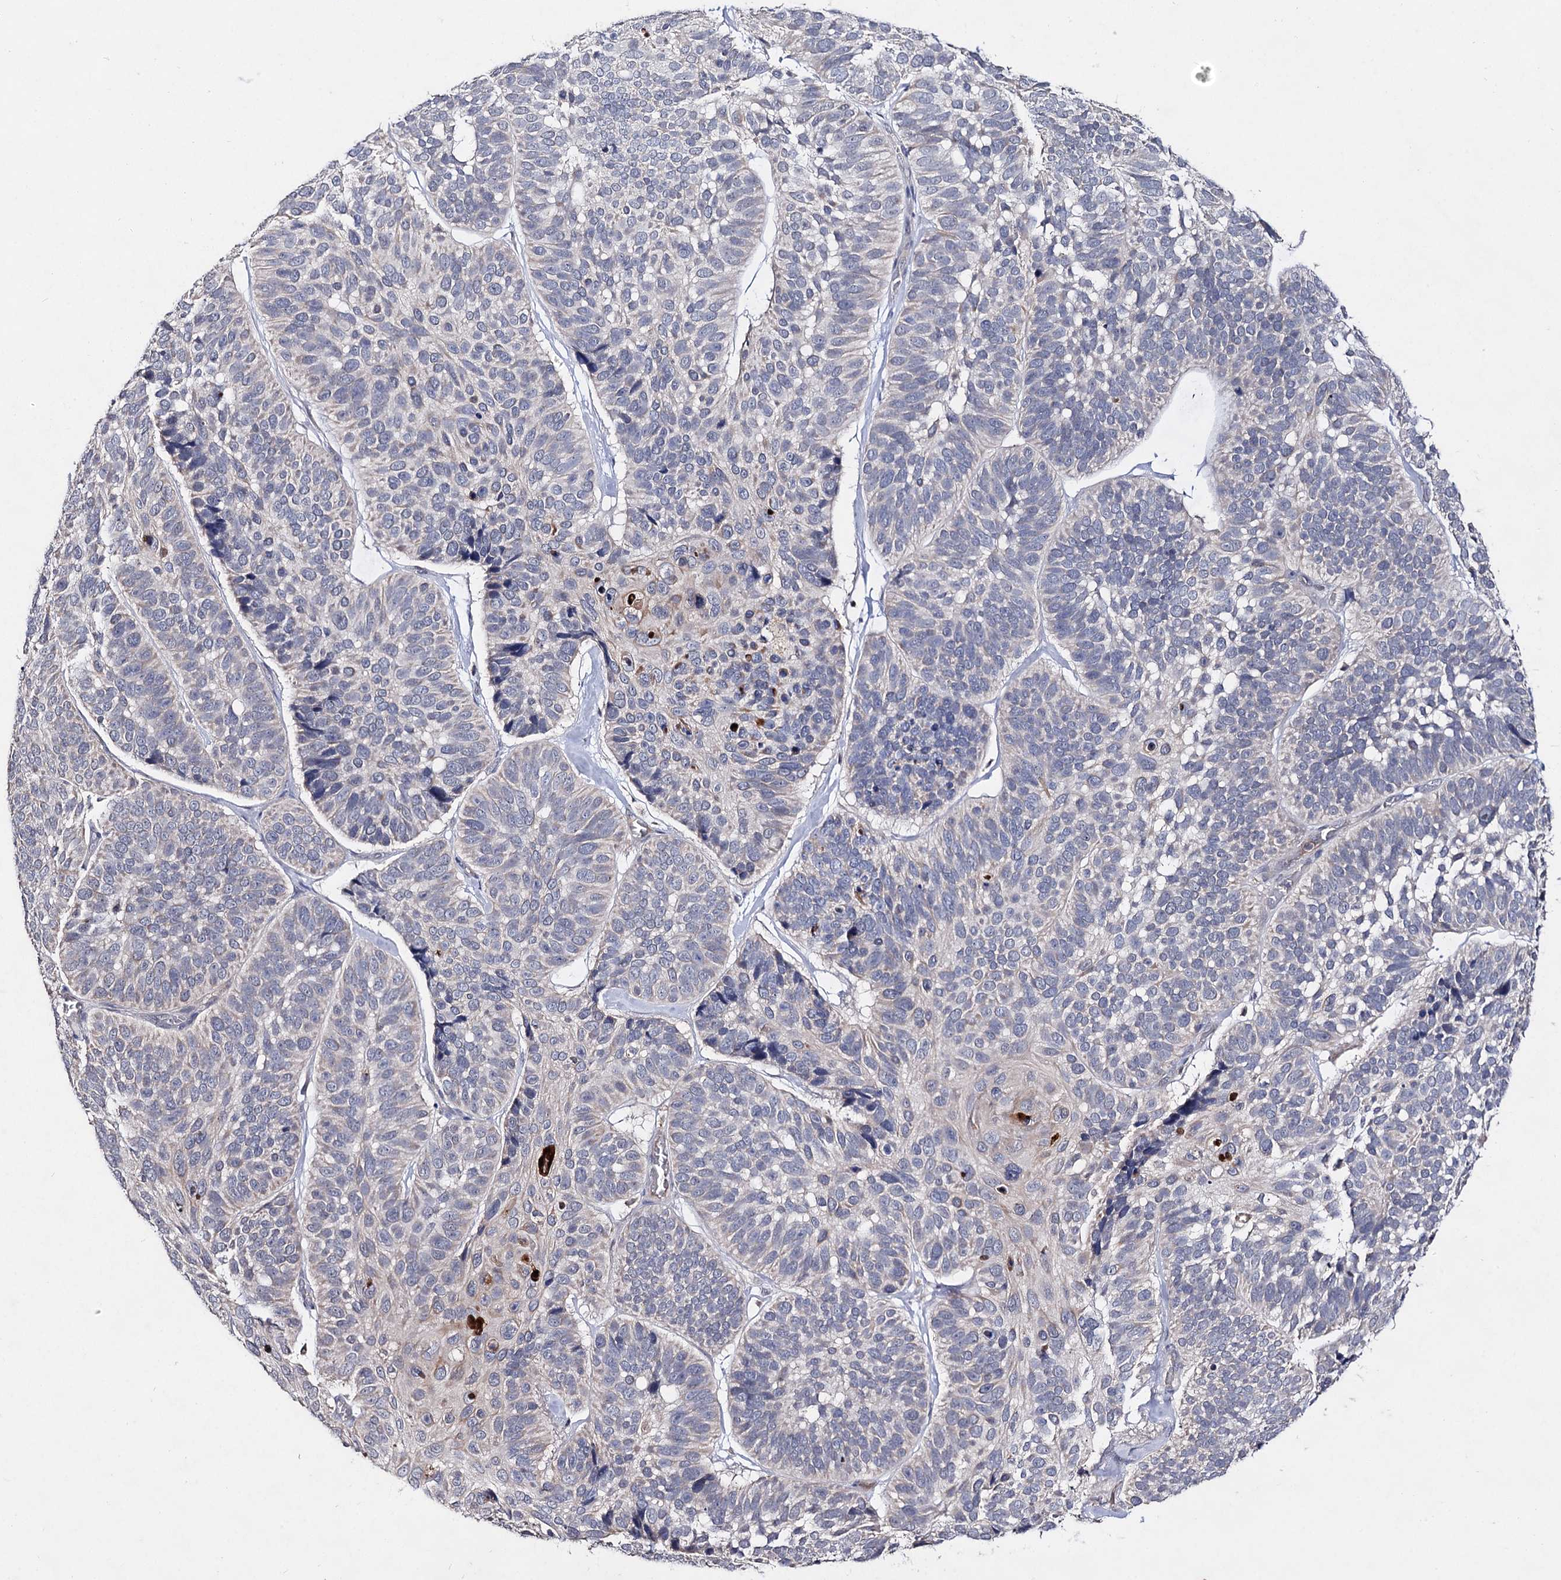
{"staining": {"intensity": "negative", "quantity": "none", "location": "none"}, "tissue": "skin cancer", "cell_type": "Tumor cells", "image_type": "cancer", "snomed": [{"axis": "morphology", "description": "Basal cell carcinoma"}, {"axis": "topography", "description": "Skin"}], "caption": "A histopathology image of human skin cancer (basal cell carcinoma) is negative for staining in tumor cells.", "gene": "ACTR6", "patient": {"sex": "male", "age": 62}}